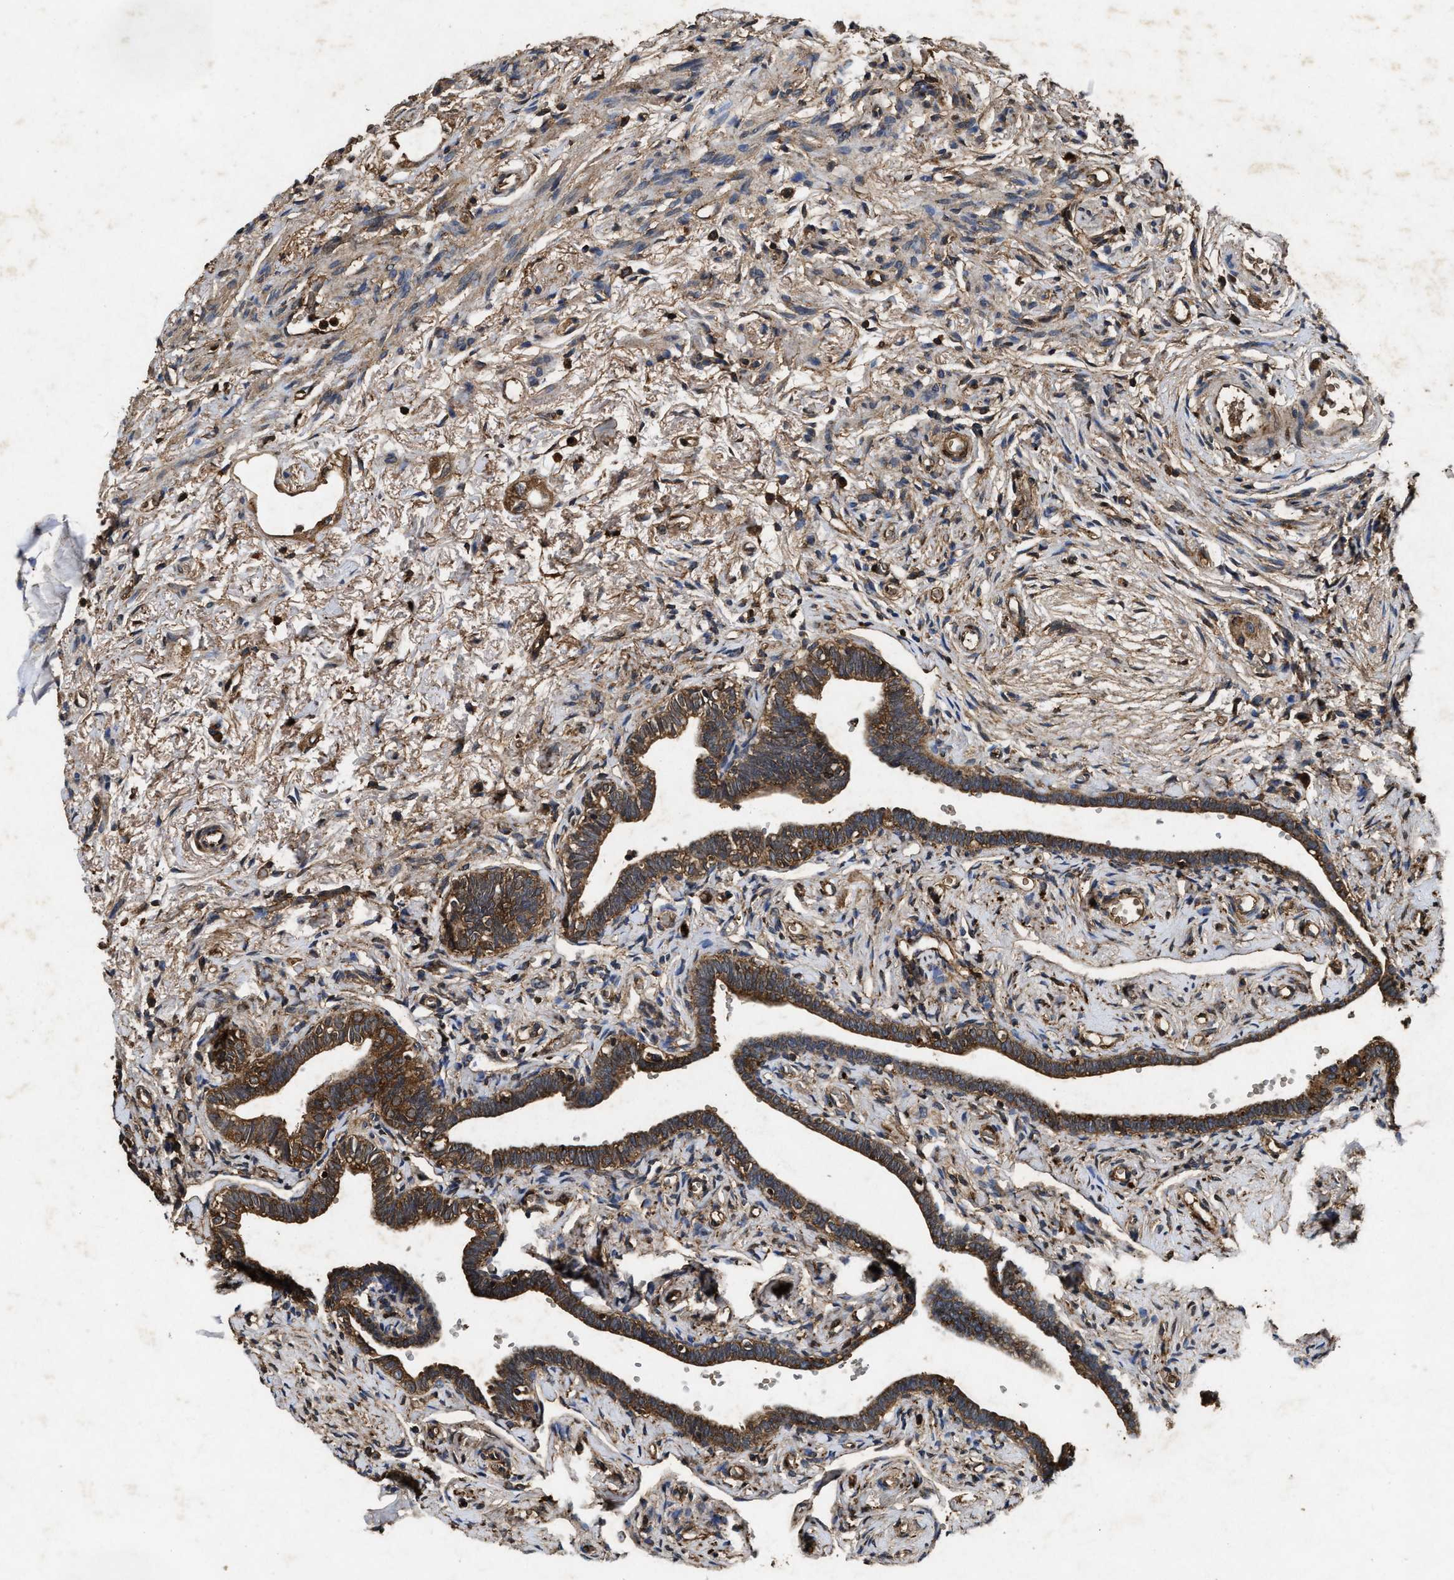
{"staining": {"intensity": "moderate", "quantity": ">75%", "location": "cytoplasmic/membranous"}, "tissue": "fallopian tube", "cell_type": "Glandular cells", "image_type": "normal", "snomed": [{"axis": "morphology", "description": "Normal tissue, NOS"}, {"axis": "topography", "description": "Fallopian tube"}], "caption": "Moderate cytoplasmic/membranous expression is seen in approximately >75% of glandular cells in benign fallopian tube.", "gene": "PDAP1", "patient": {"sex": "female", "age": 71}}